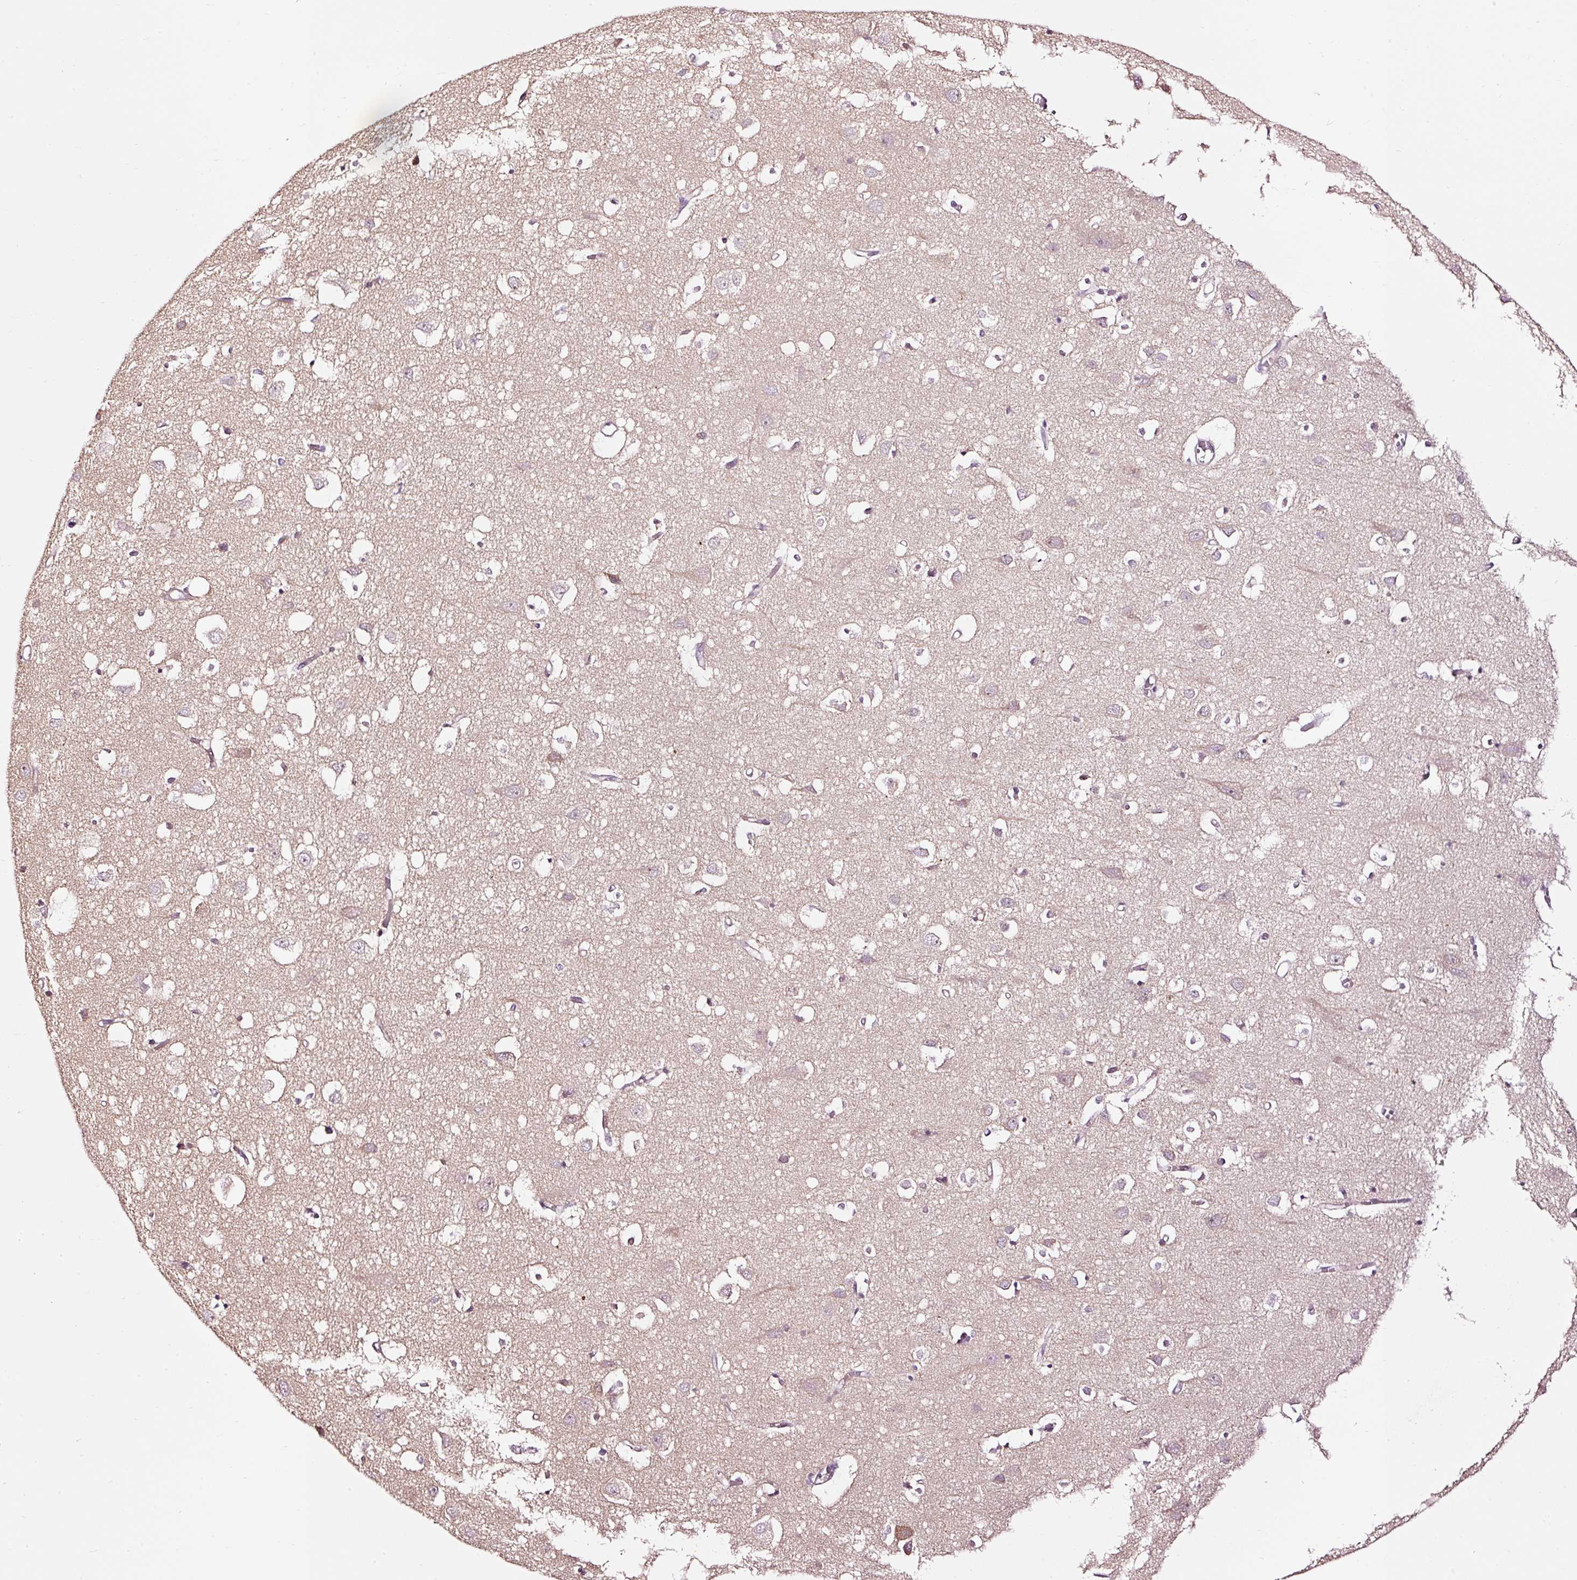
{"staining": {"intensity": "moderate", "quantity": "<25%", "location": "cytoplasmic/membranous"}, "tissue": "cerebral cortex", "cell_type": "Endothelial cells", "image_type": "normal", "snomed": [{"axis": "morphology", "description": "Normal tissue, NOS"}, {"axis": "topography", "description": "Cerebral cortex"}], "caption": "Immunohistochemical staining of normal human cerebral cortex displays moderate cytoplasmic/membranous protein expression in about <25% of endothelial cells.", "gene": "UTP14A", "patient": {"sex": "male", "age": 70}}